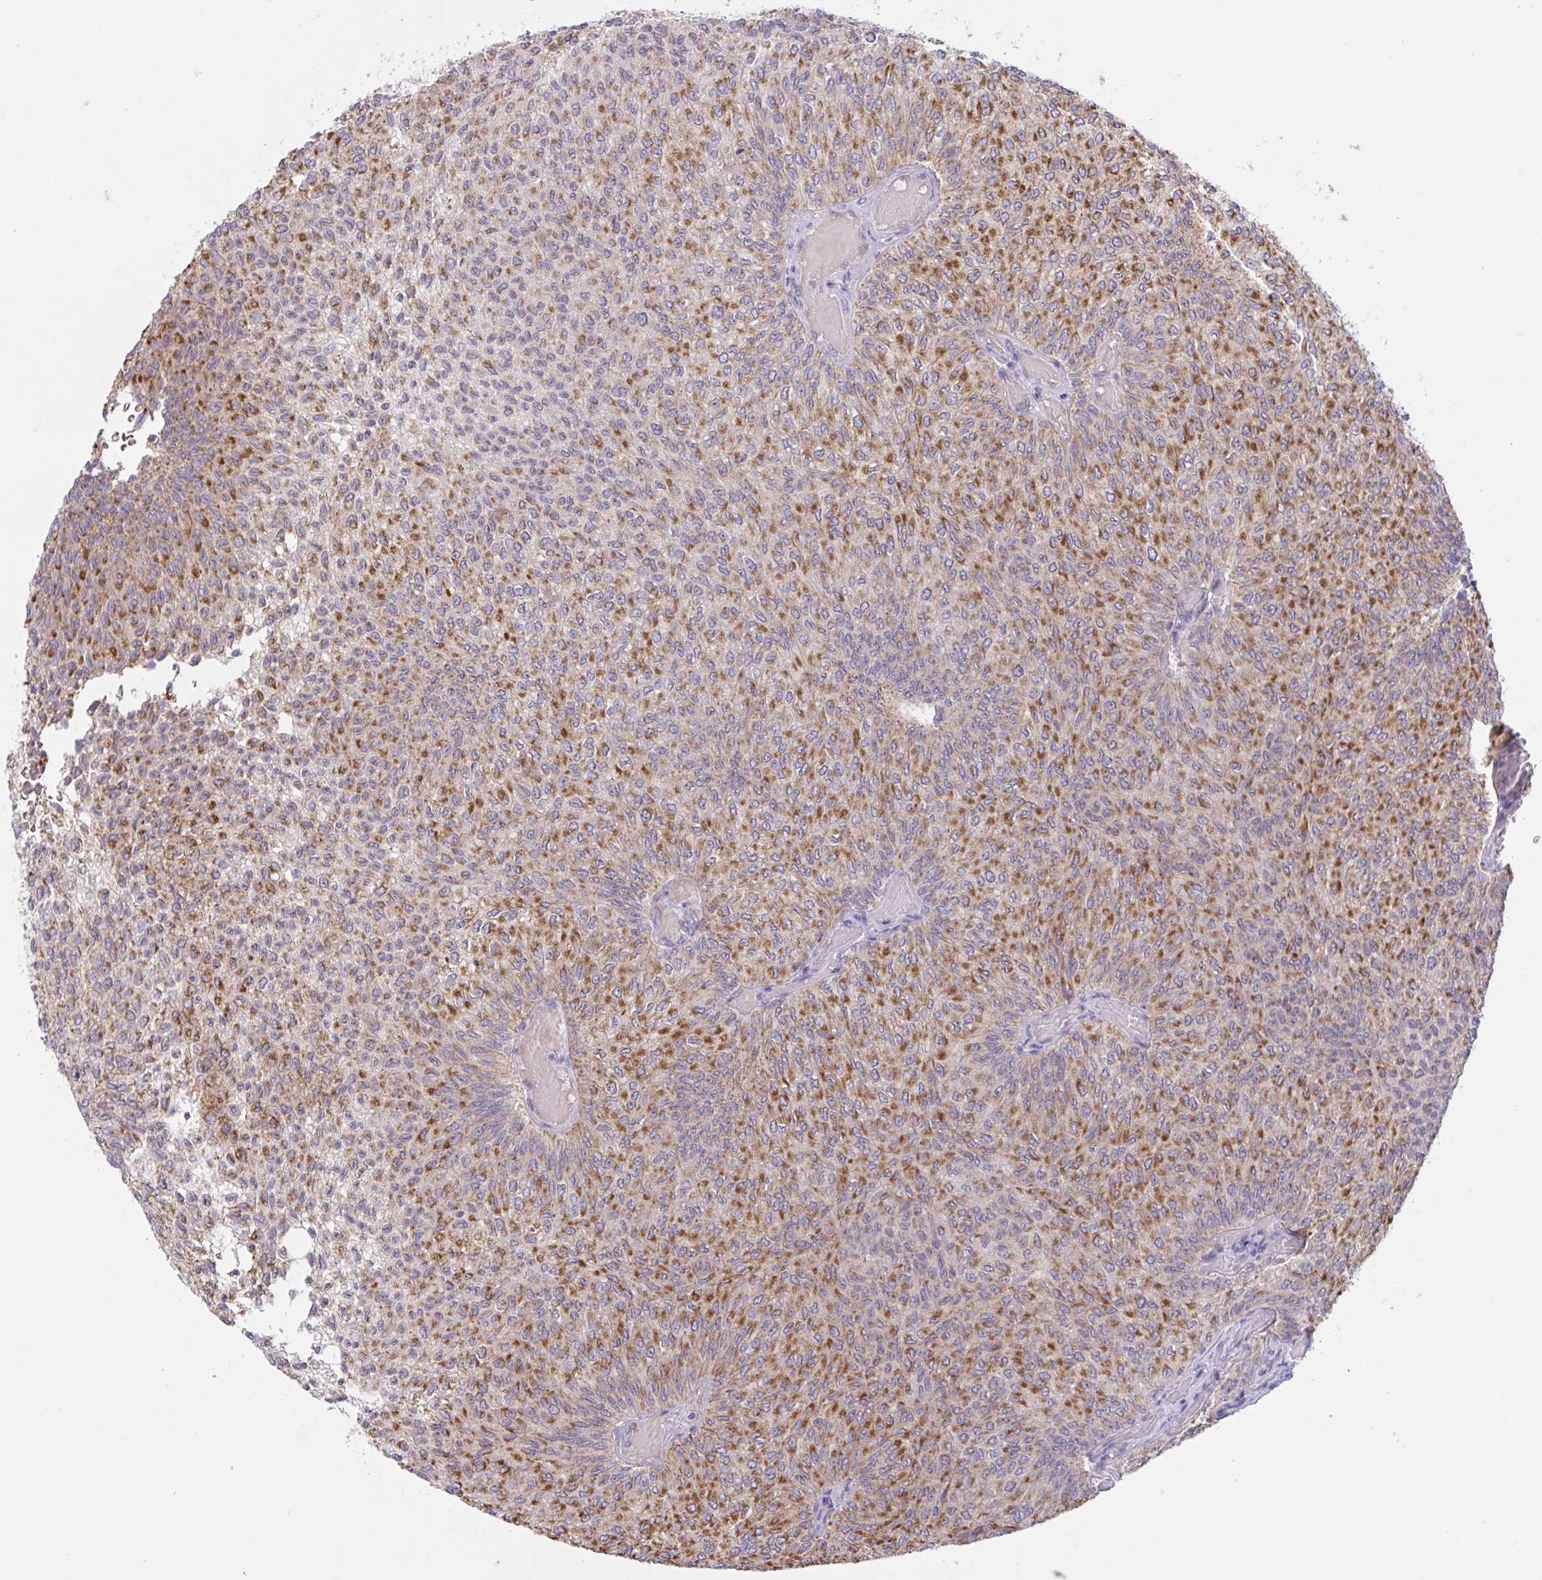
{"staining": {"intensity": "moderate", "quantity": ">75%", "location": "cytoplasmic/membranous"}, "tissue": "urothelial cancer", "cell_type": "Tumor cells", "image_type": "cancer", "snomed": [{"axis": "morphology", "description": "Urothelial carcinoma, Low grade"}, {"axis": "topography", "description": "Urinary bladder"}], "caption": "The photomicrograph reveals a brown stain indicating the presence of a protein in the cytoplasmic/membranous of tumor cells in urothelial cancer.", "gene": "TANK", "patient": {"sex": "male", "age": 78}}